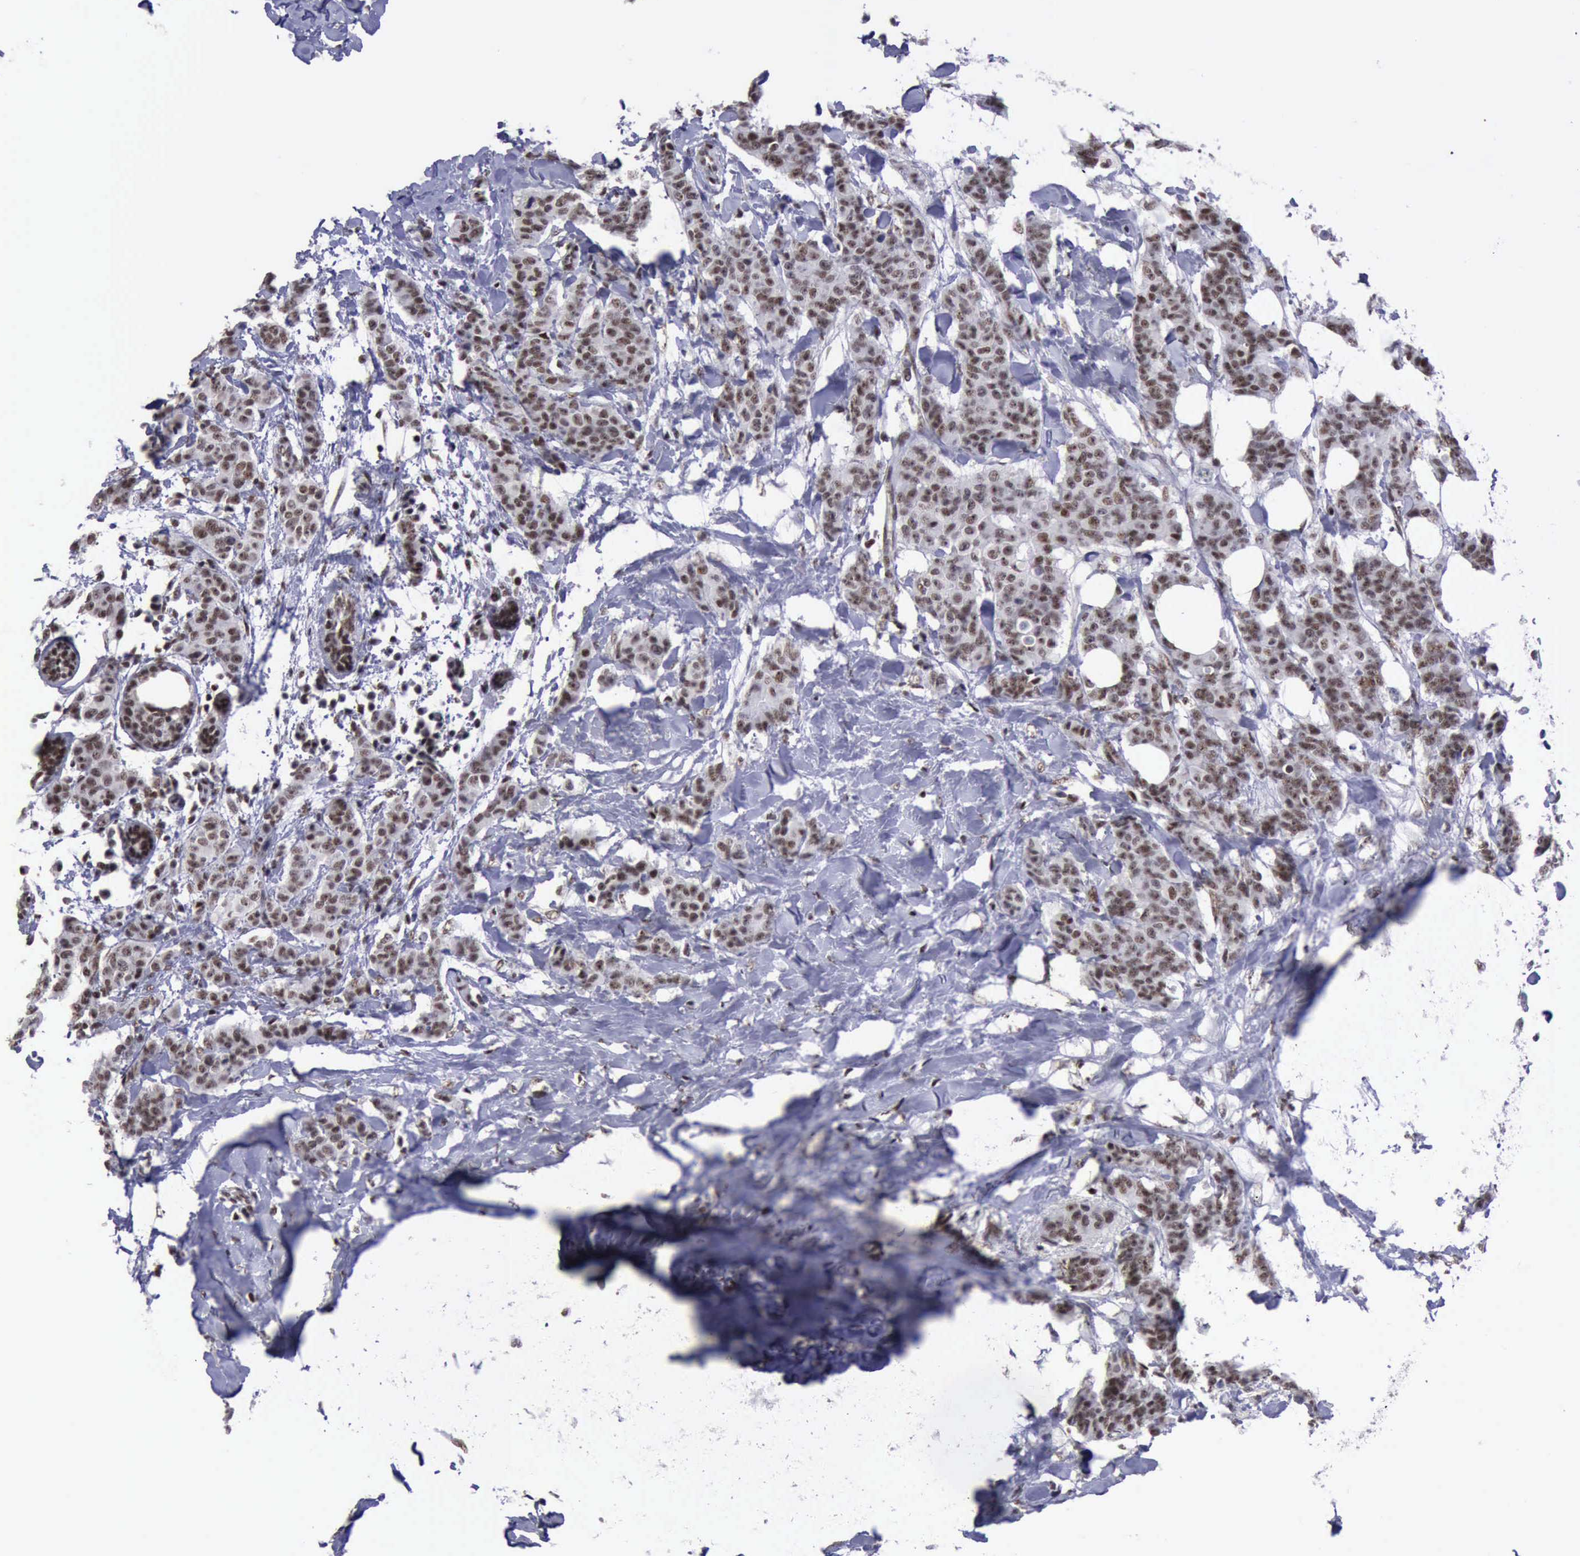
{"staining": {"intensity": "moderate", "quantity": ">75%", "location": "nuclear"}, "tissue": "breast cancer", "cell_type": "Tumor cells", "image_type": "cancer", "snomed": [{"axis": "morphology", "description": "Duct carcinoma"}, {"axis": "topography", "description": "Breast"}], "caption": "This is an image of IHC staining of breast cancer (invasive ductal carcinoma), which shows moderate positivity in the nuclear of tumor cells.", "gene": "YY1", "patient": {"sex": "female", "age": 40}}